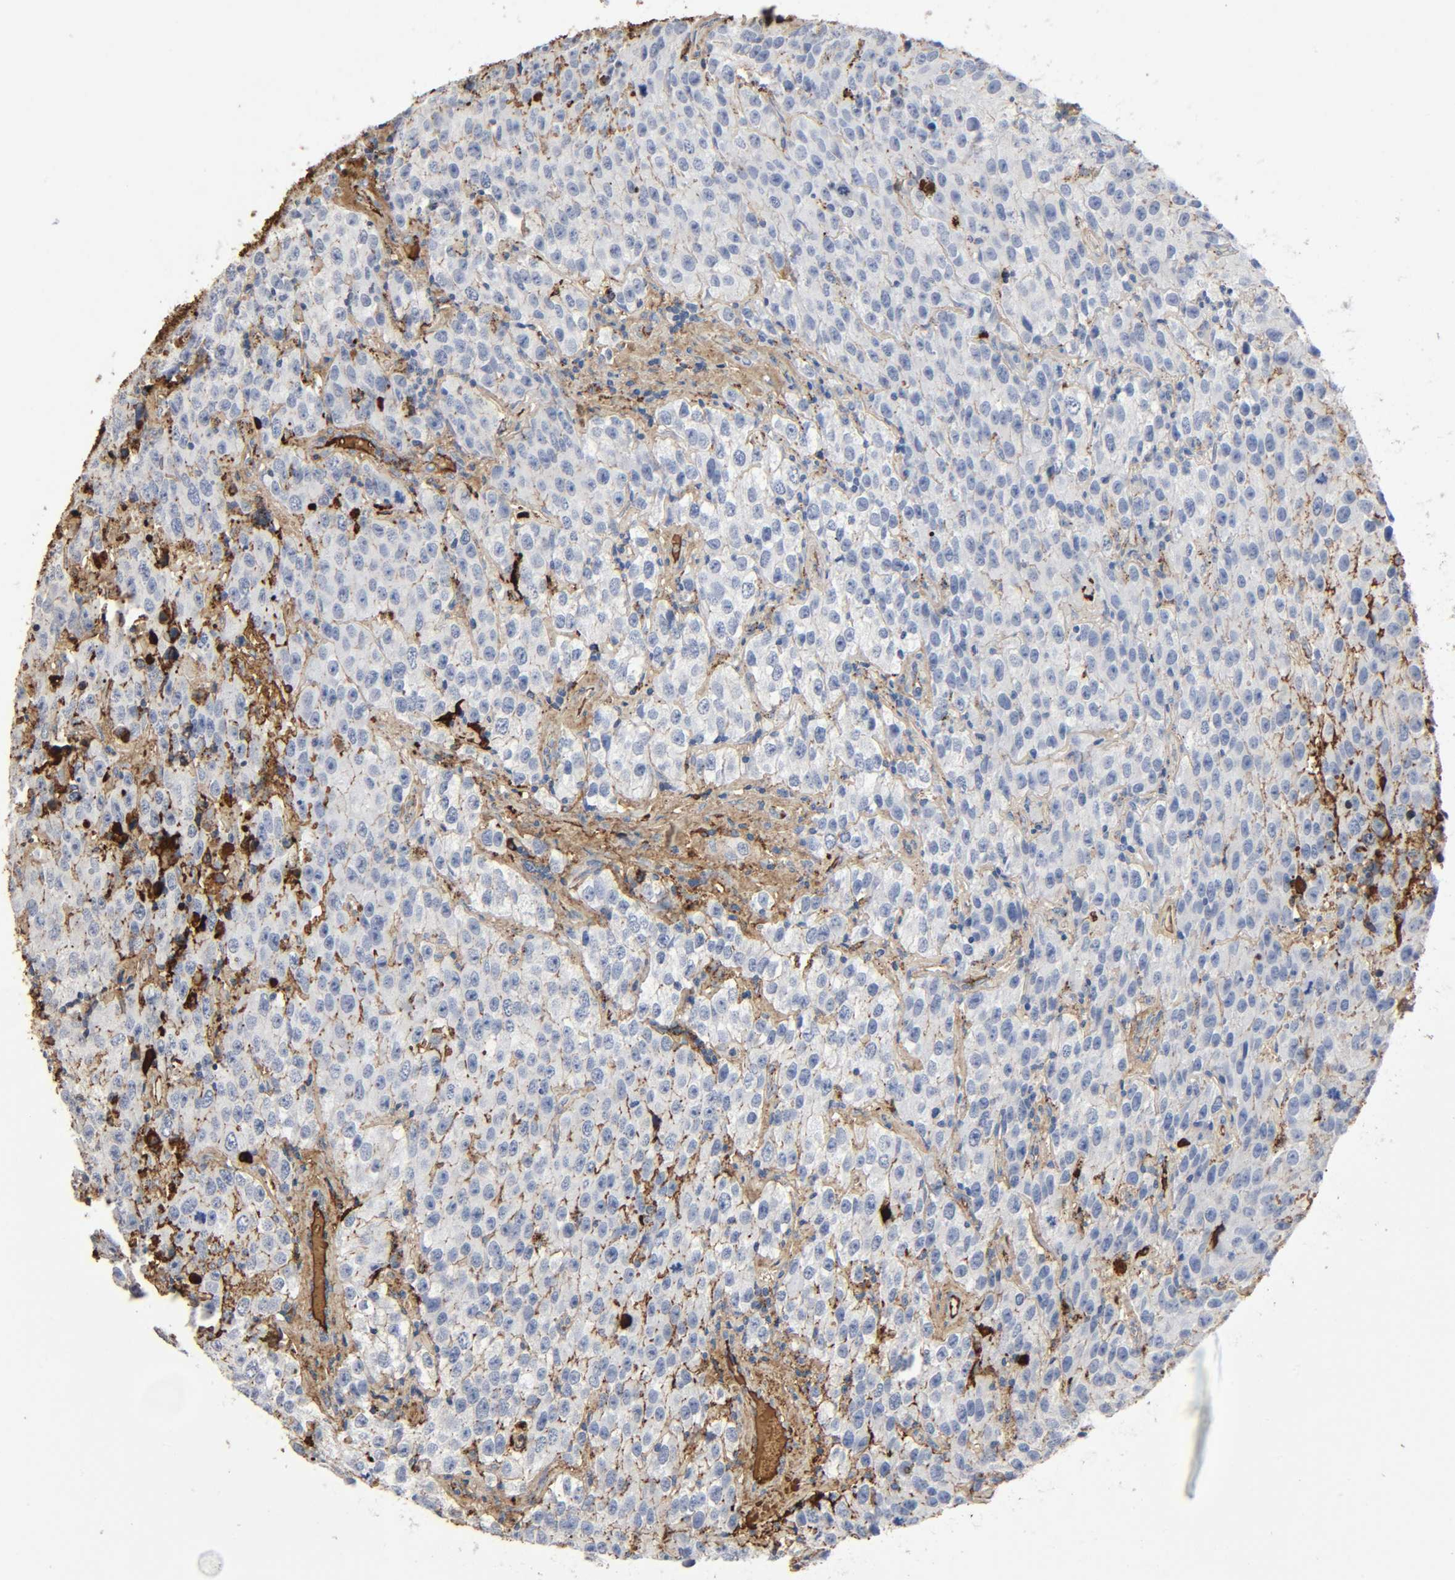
{"staining": {"intensity": "weak", "quantity": "<25%", "location": "cytoplasmic/membranous"}, "tissue": "testis cancer", "cell_type": "Tumor cells", "image_type": "cancer", "snomed": [{"axis": "morphology", "description": "Seminoma, NOS"}, {"axis": "topography", "description": "Testis"}], "caption": "Immunohistochemistry photomicrograph of human testis cancer (seminoma) stained for a protein (brown), which reveals no expression in tumor cells.", "gene": "C3", "patient": {"sex": "male", "age": 52}}